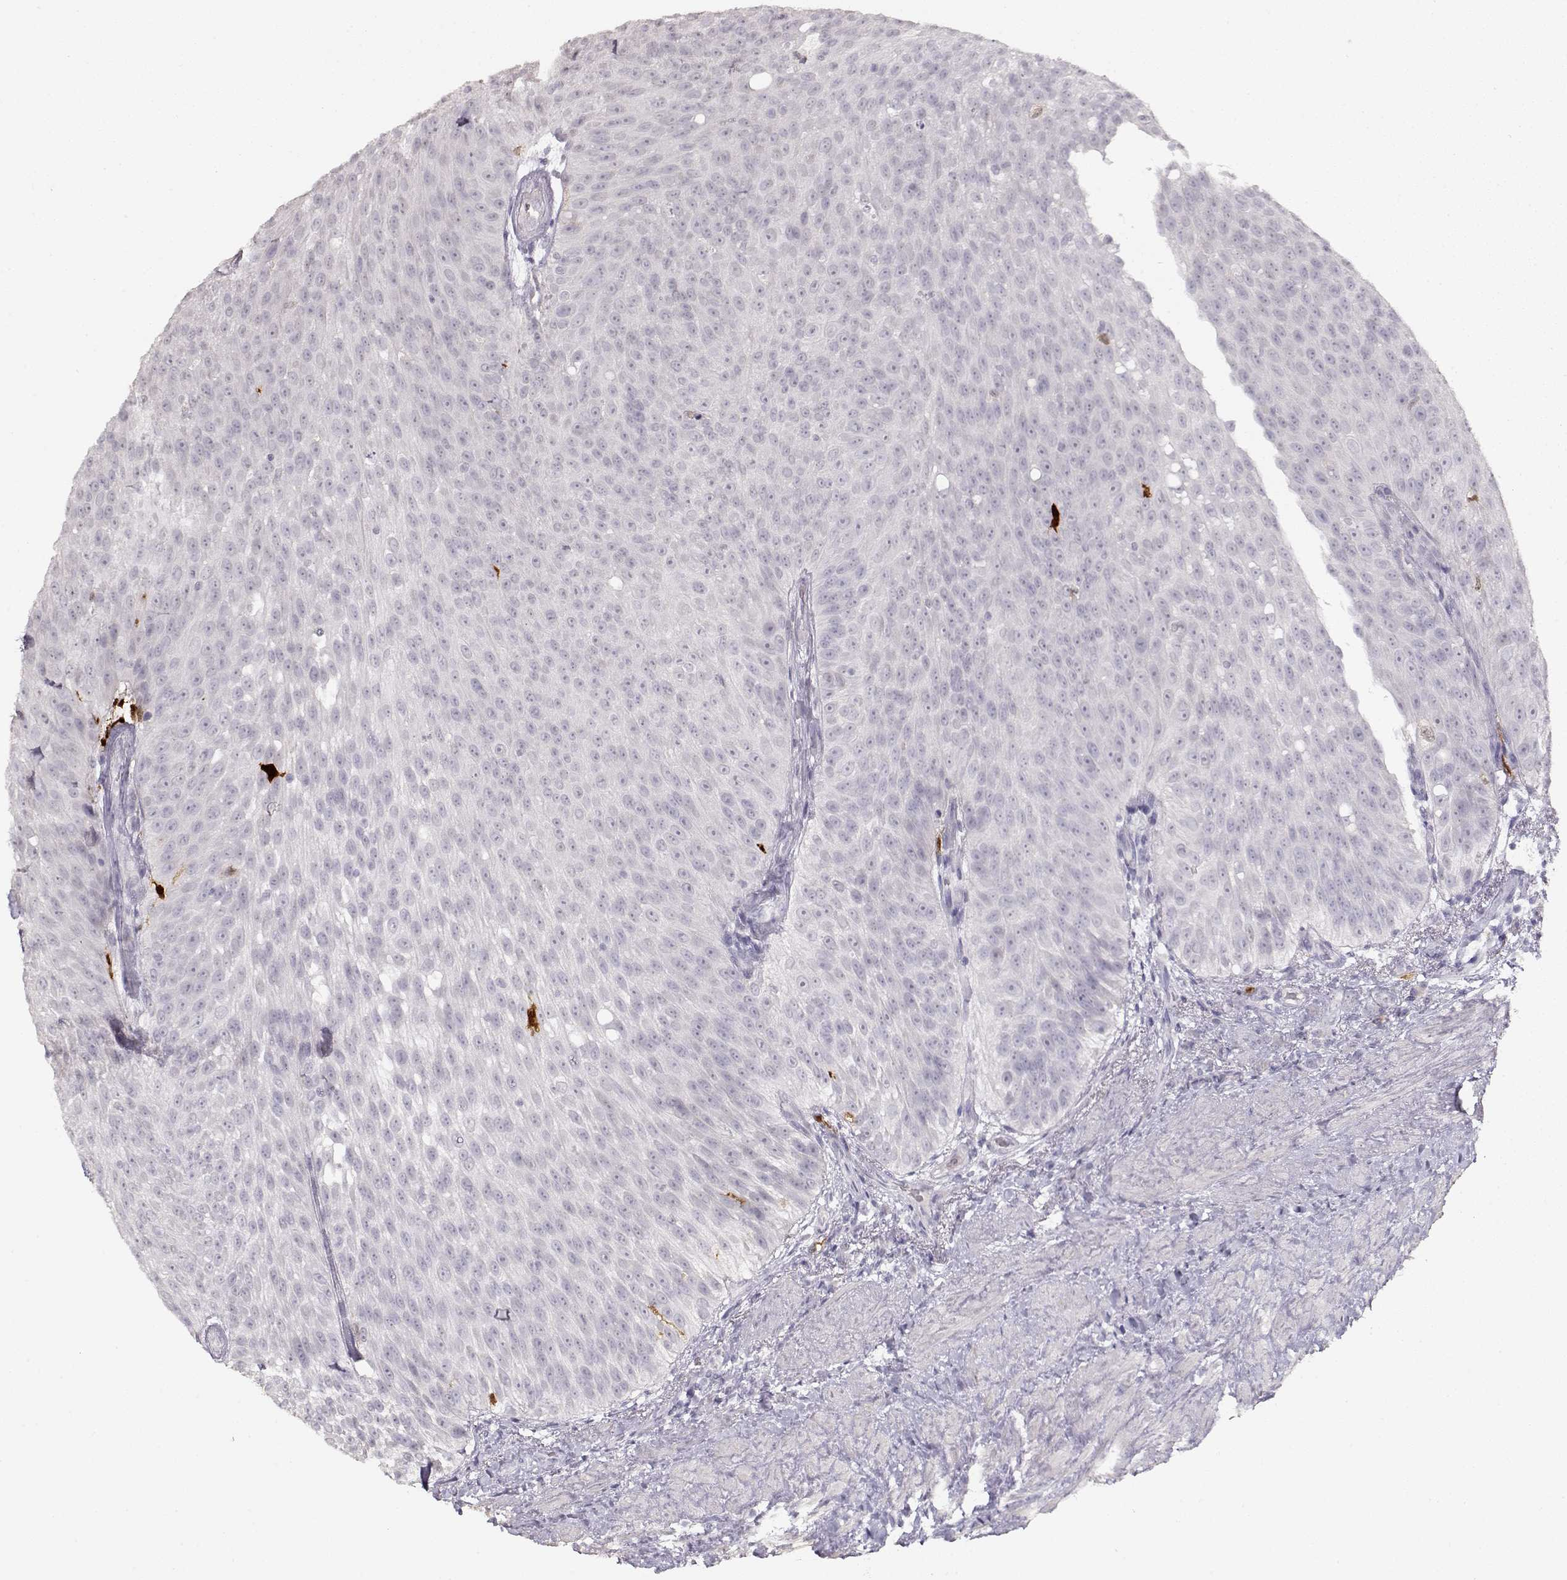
{"staining": {"intensity": "negative", "quantity": "none", "location": "none"}, "tissue": "urothelial cancer", "cell_type": "Tumor cells", "image_type": "cancer", "snomed": [{"axis": "morphology", "description": "Urothelial carcinoma, Low grade"}, {"axis": "topography", "description": "Urinary bladder"}], "caption": "Immunohistochemistry (IHC) of urothelial cancer displays no expression in tumor cells. The staining is performed using DAB (3,3'-diaminobenzidine) brown chromogen with nuclei counter-stained in using hematoxylin.", "gene": "S100B", "patient": {"sex": "male", "age": 78}}